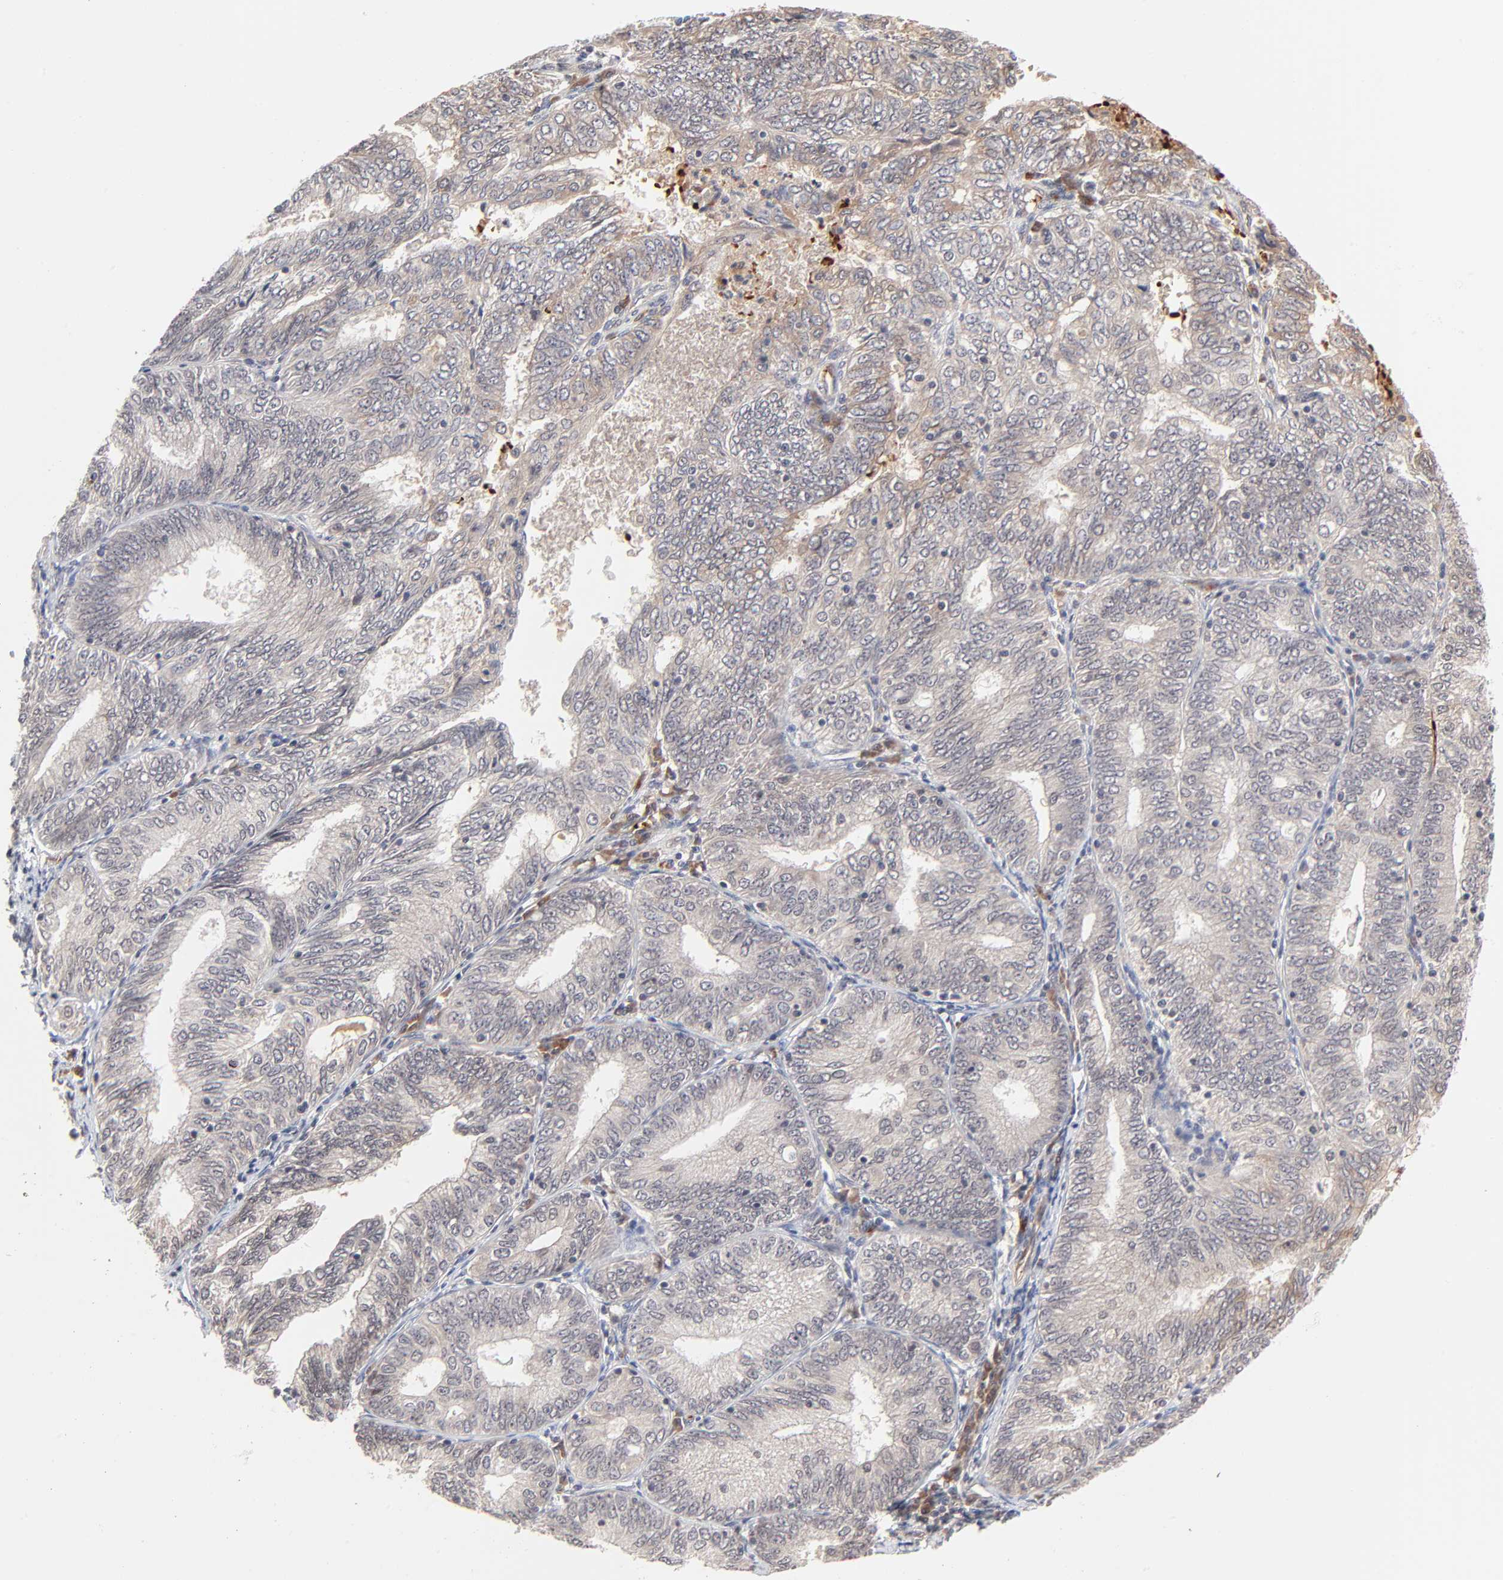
{"staining": {"intensity": "weak", "quantity": ">75%", "location": "cytoplasmic/membranous"}, "tissue": "endometrial cancer", "cell_type": "Tumor cells", "image_type": "cancer", "snomed": [{"axis": "morphology", "description": "Adenocarcinoma, NOS"}, {"axis": "topography", "description": "Endometrium"}], "caption": "Human endometrial cancer (adenocarcinoma) stained with a protein marker demonstrates weak staining in tumor cells.", "gene": "CASP10", "patient": {"sex": "female", "age": 69}}